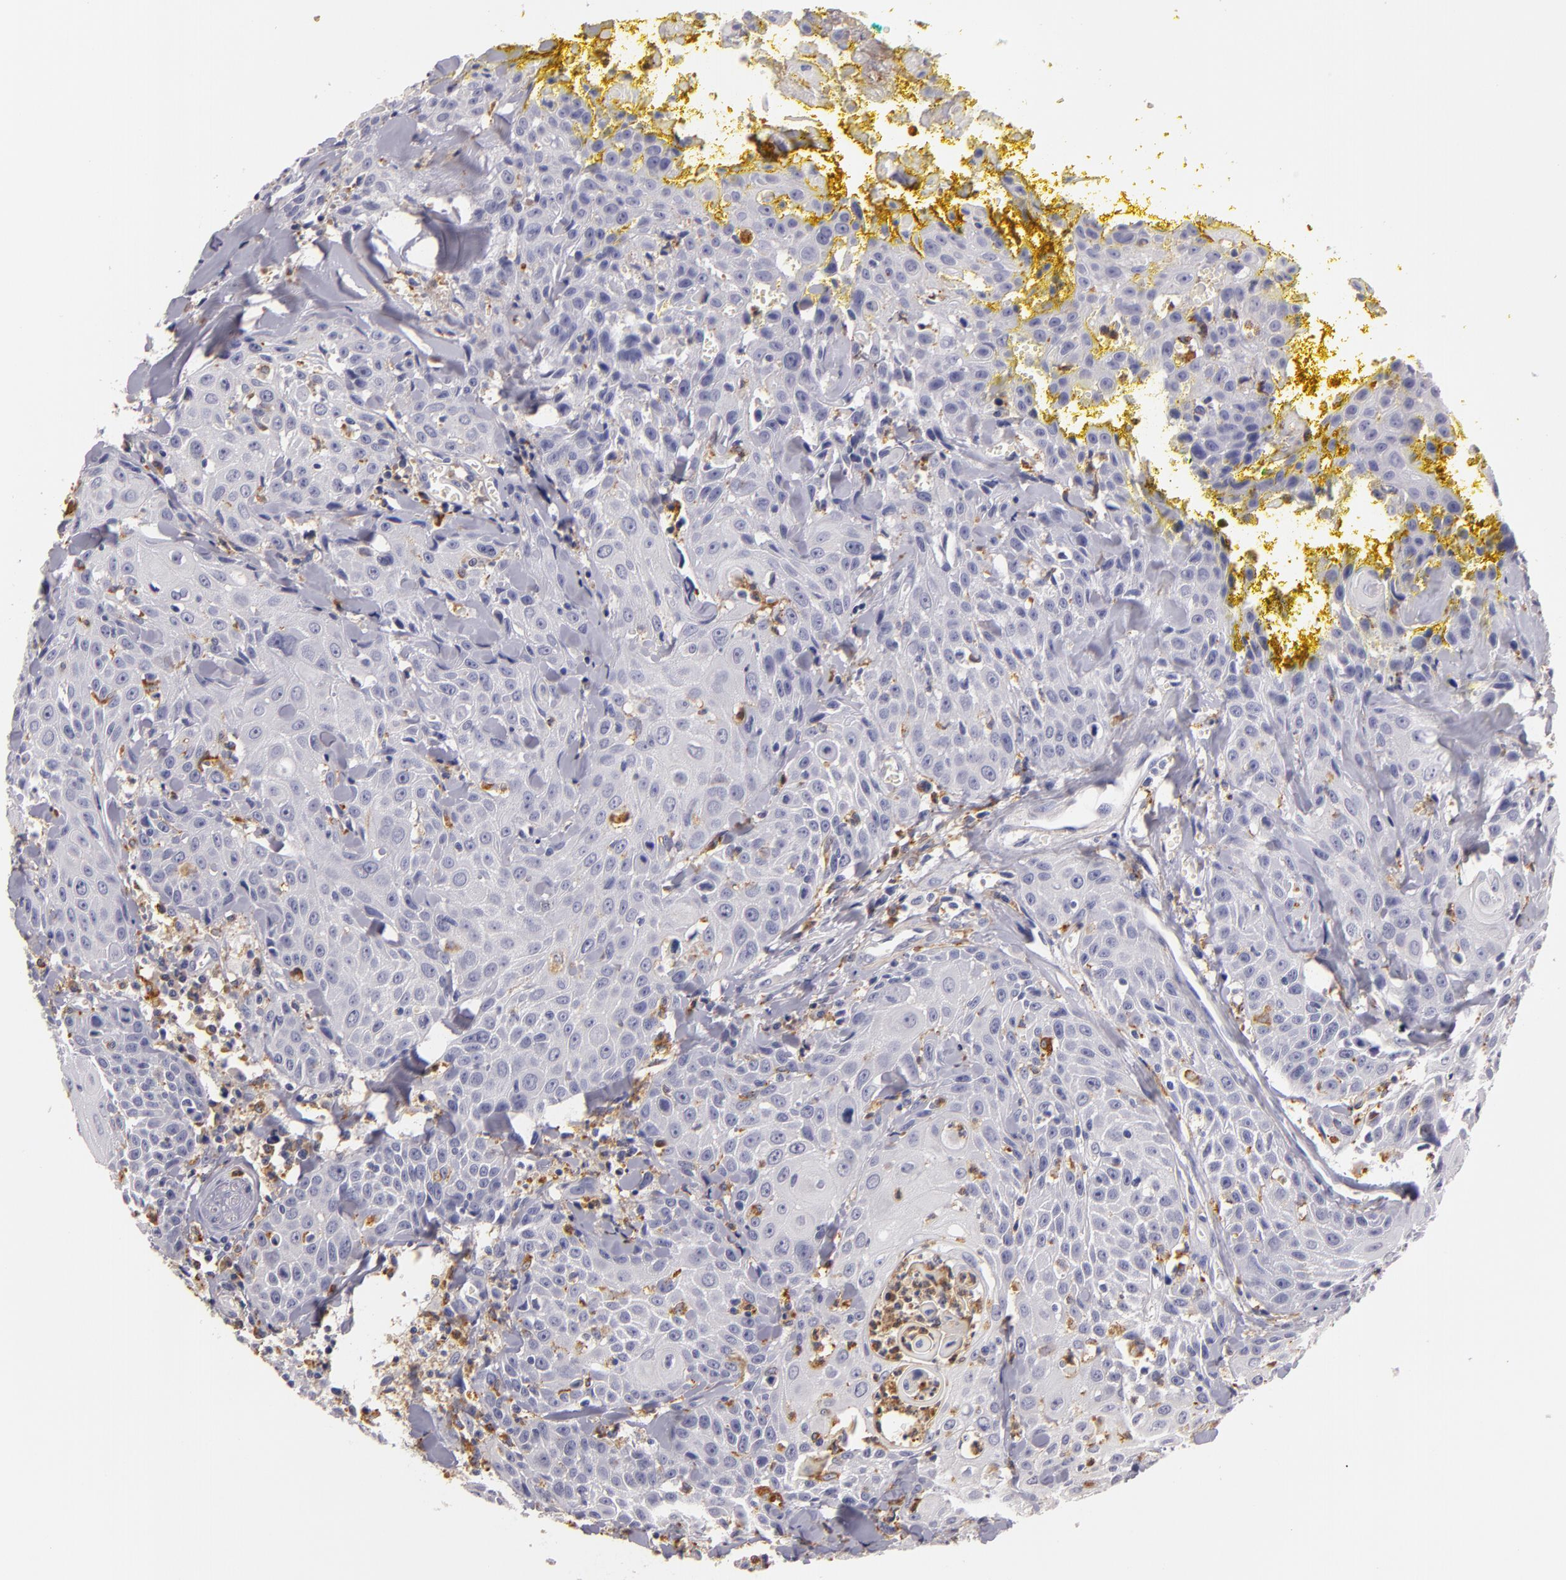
{"staining": {"intensity": "negative", "quantity": "none", "location": "none"}, "tissue": "head and neck cancer", "cell_type": "Tumor cells", "image_type": "cancer", "snomed": [{"axis": "morphology", "description": "Squamous cell carcinoma, NOS"}, {"axis": "topography", "description": "Oral tissue"}, {"axis": "topography", "description": "Head-Neck"}], "caption": "High power microscopy micrograph of an immunohistochemistry histopathology image of head and neck squamous cell carcinoma, revealing no significant positivity in tumor cells. (DAB IHC visualized using brightfield microscopy, high magnification).", "gene": "TLR8", "patient": {"sex": "female", "age": 82}}